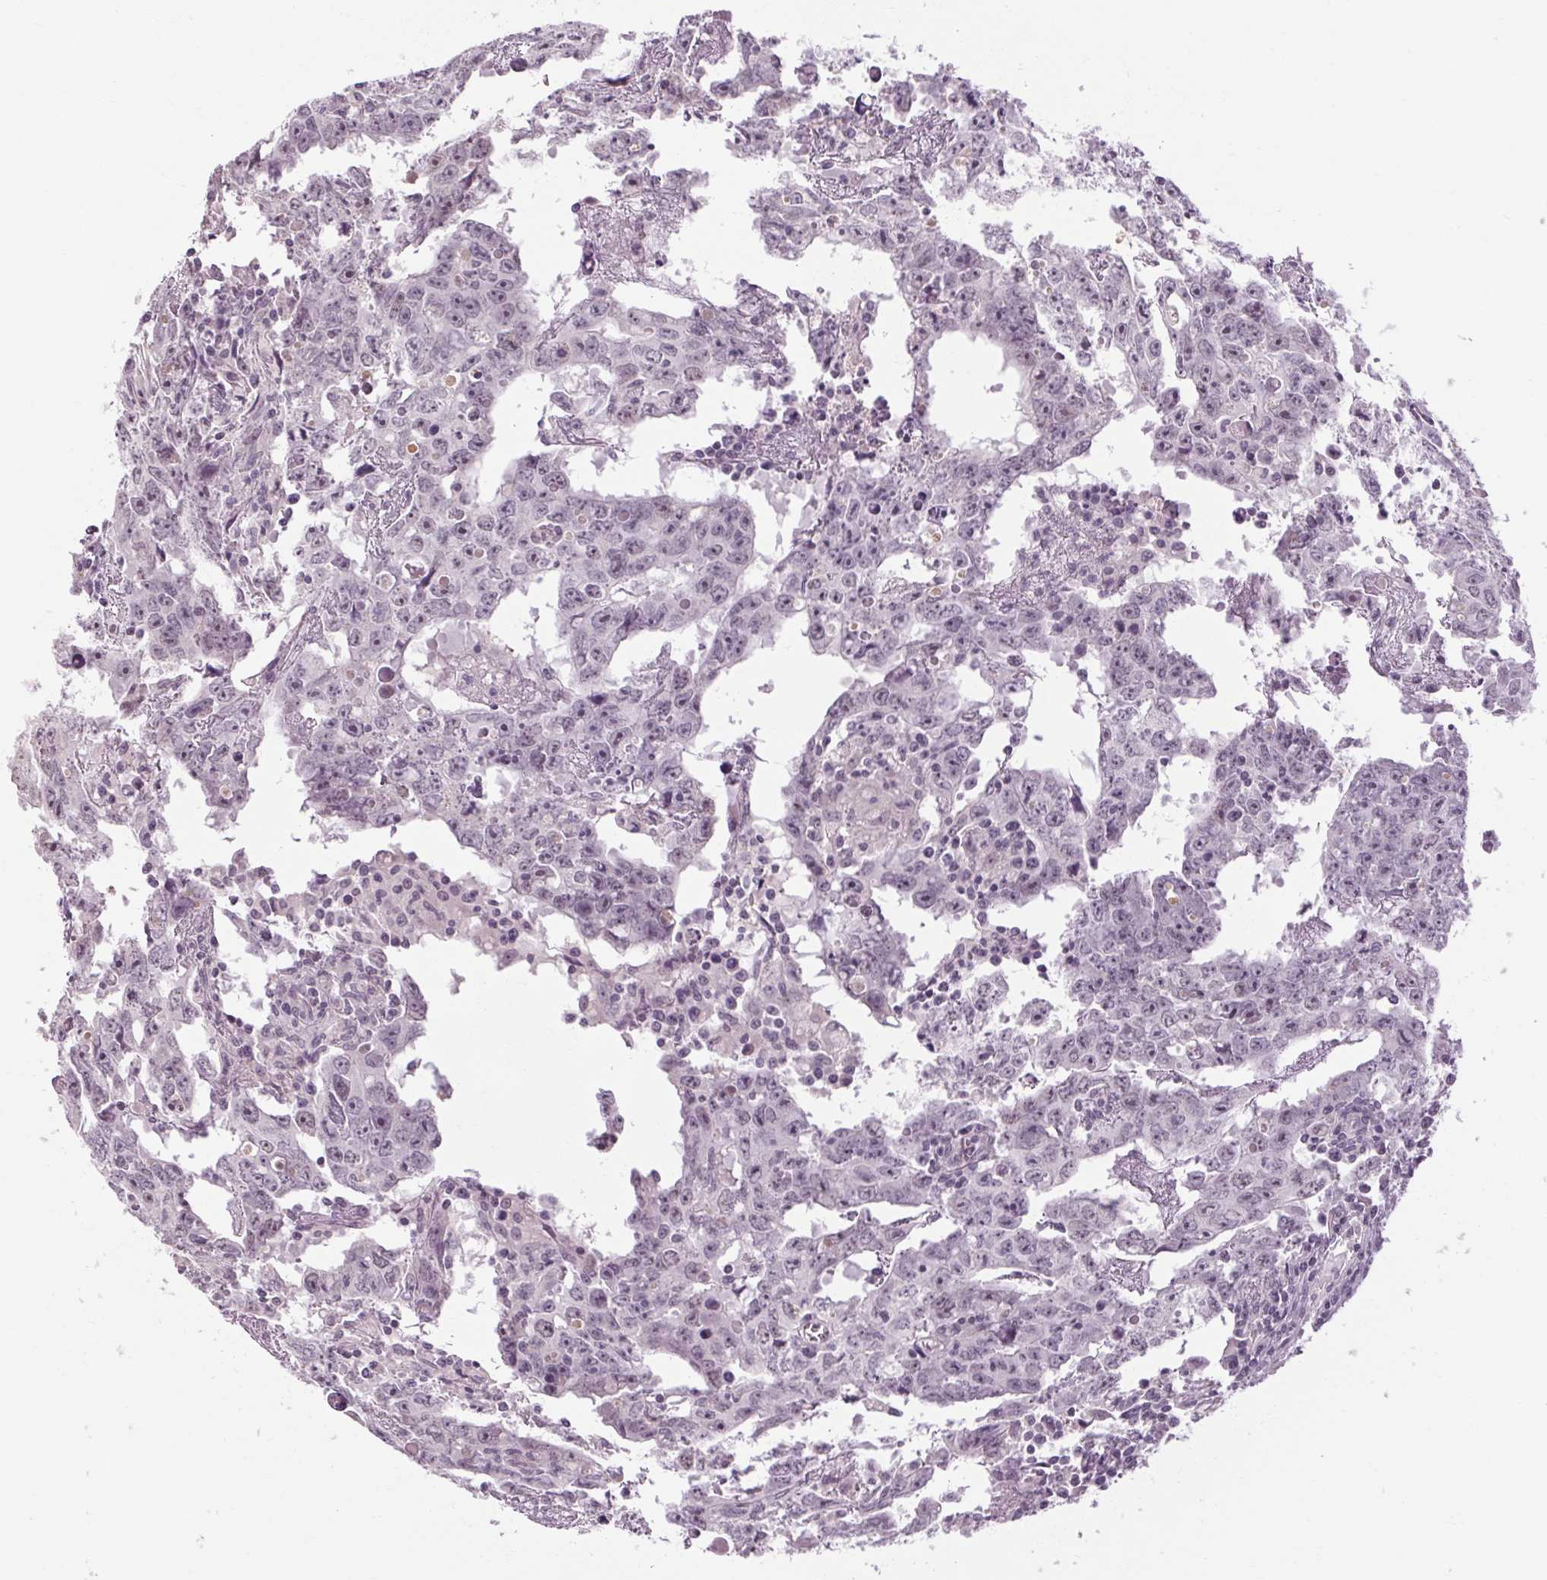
{"staining": {"intensity": "negative", "quantity": "none", "location": "none"}, "tissue": "testis cancer", "cell_type": "Tumor cells", "image_type": "cancer", "snomed": [{"axis": "morphology", "description": "Carcinoma, Embryonal, NOS"}, {"axis": "topography", "description": "Testis"}], "caption": "High magnification brightfield microscopy of testis embryonal carcinoma stained with DAB (3,3'-diaminobenzidine) (brown) and counterstained with hematoxylin (blue): tumor cells show no significant staining.", "gene": "KLHL40", "patient": {"sex": "male", "age": 22}}